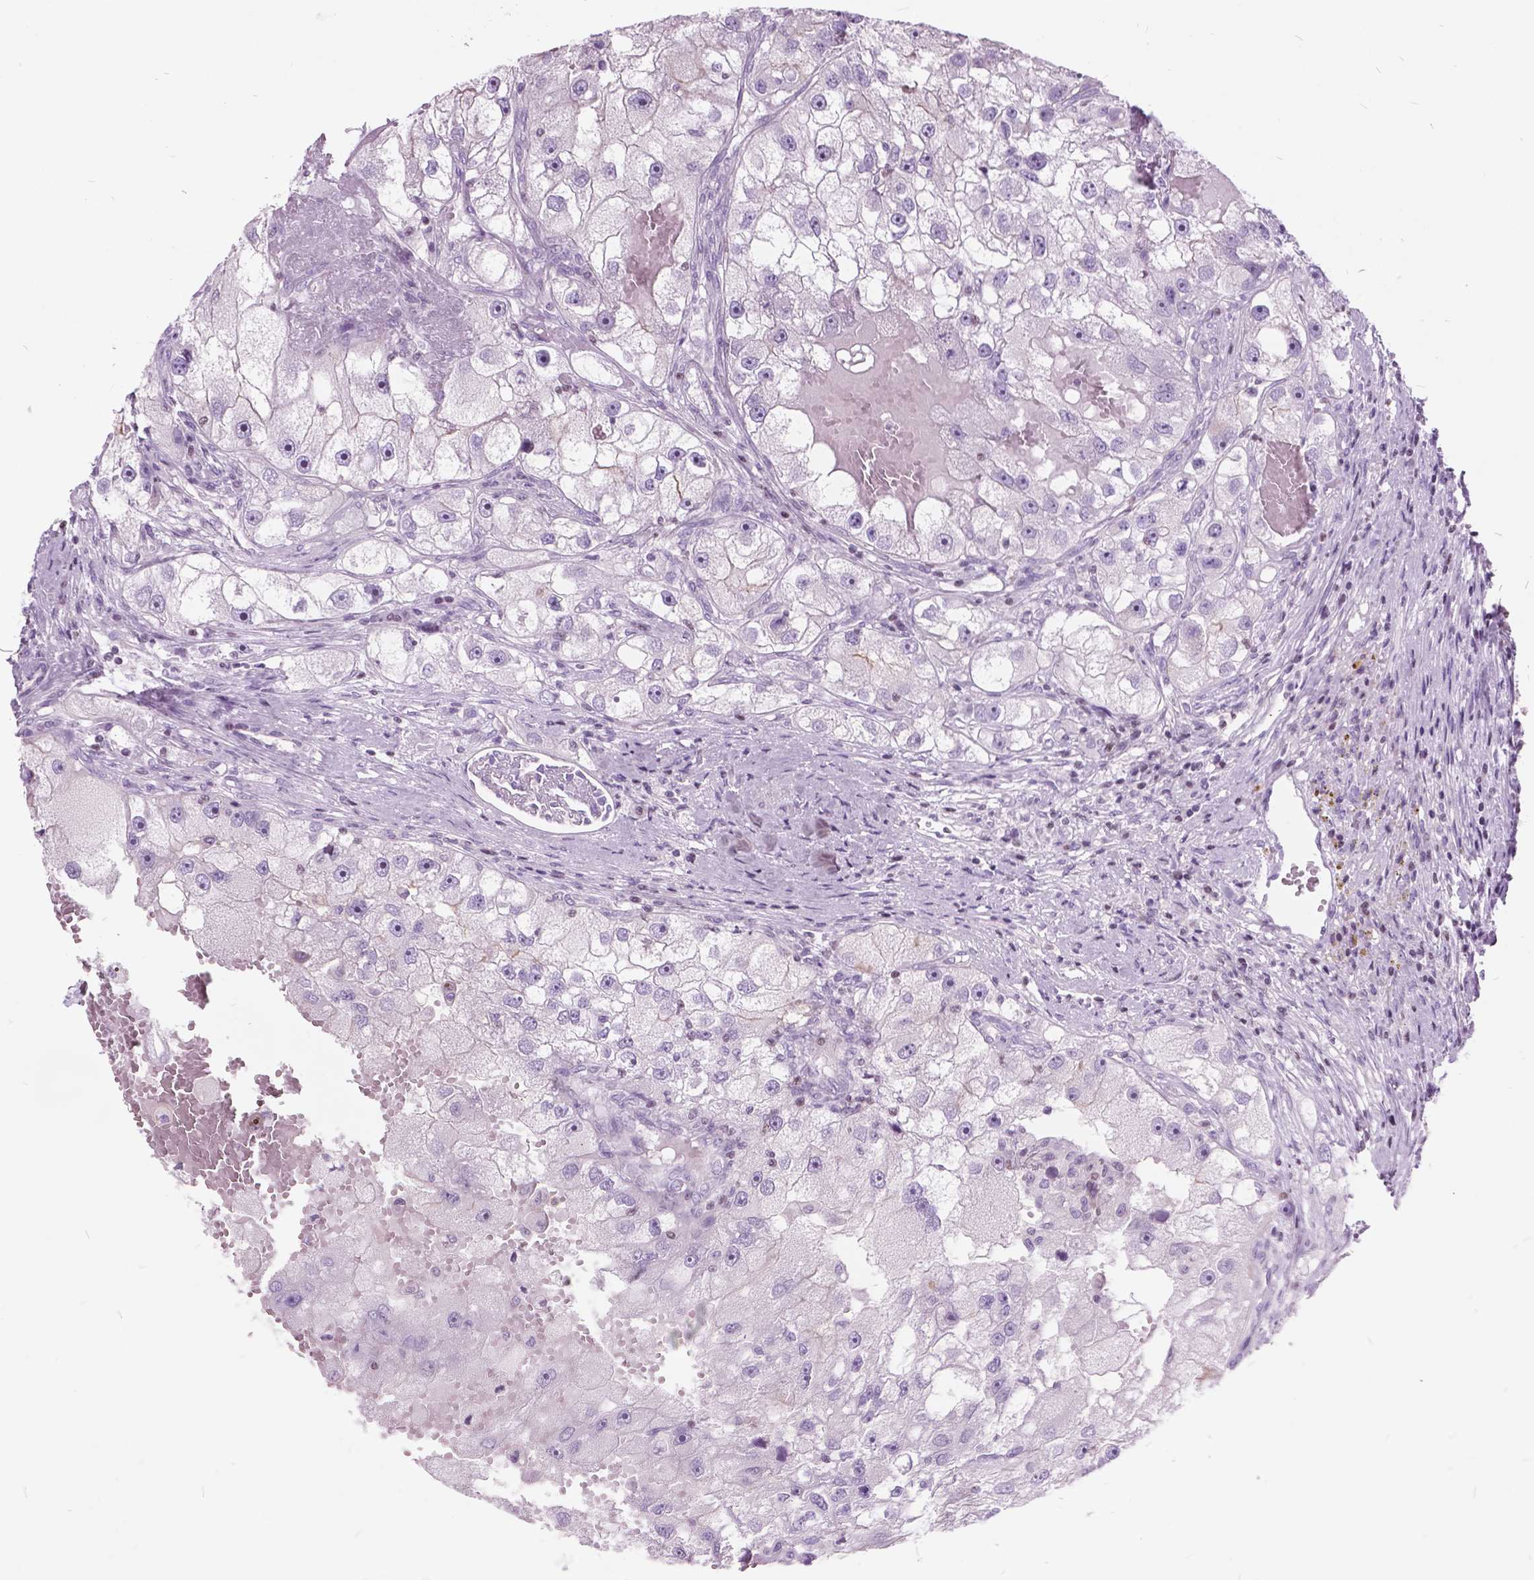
{"staining": {"intensity": "negative", "quantity": "none", "location": "none"}, "tissue": "renal cancer", "cell_type": "Tumor cells", "image_type": "cancer", "snomed": [{"axis": "morphology", "description": "Adenocarcinoma, NOS"}, {"axis": "topography", "description": "Kidney"}], "caption": "IHC image of human adenocarcinoma (renal) stained for a protein (brown), which displays no positivity in tumor cells.", "gene": "SP140", "patient": {"sex": "male", "age": 63}}